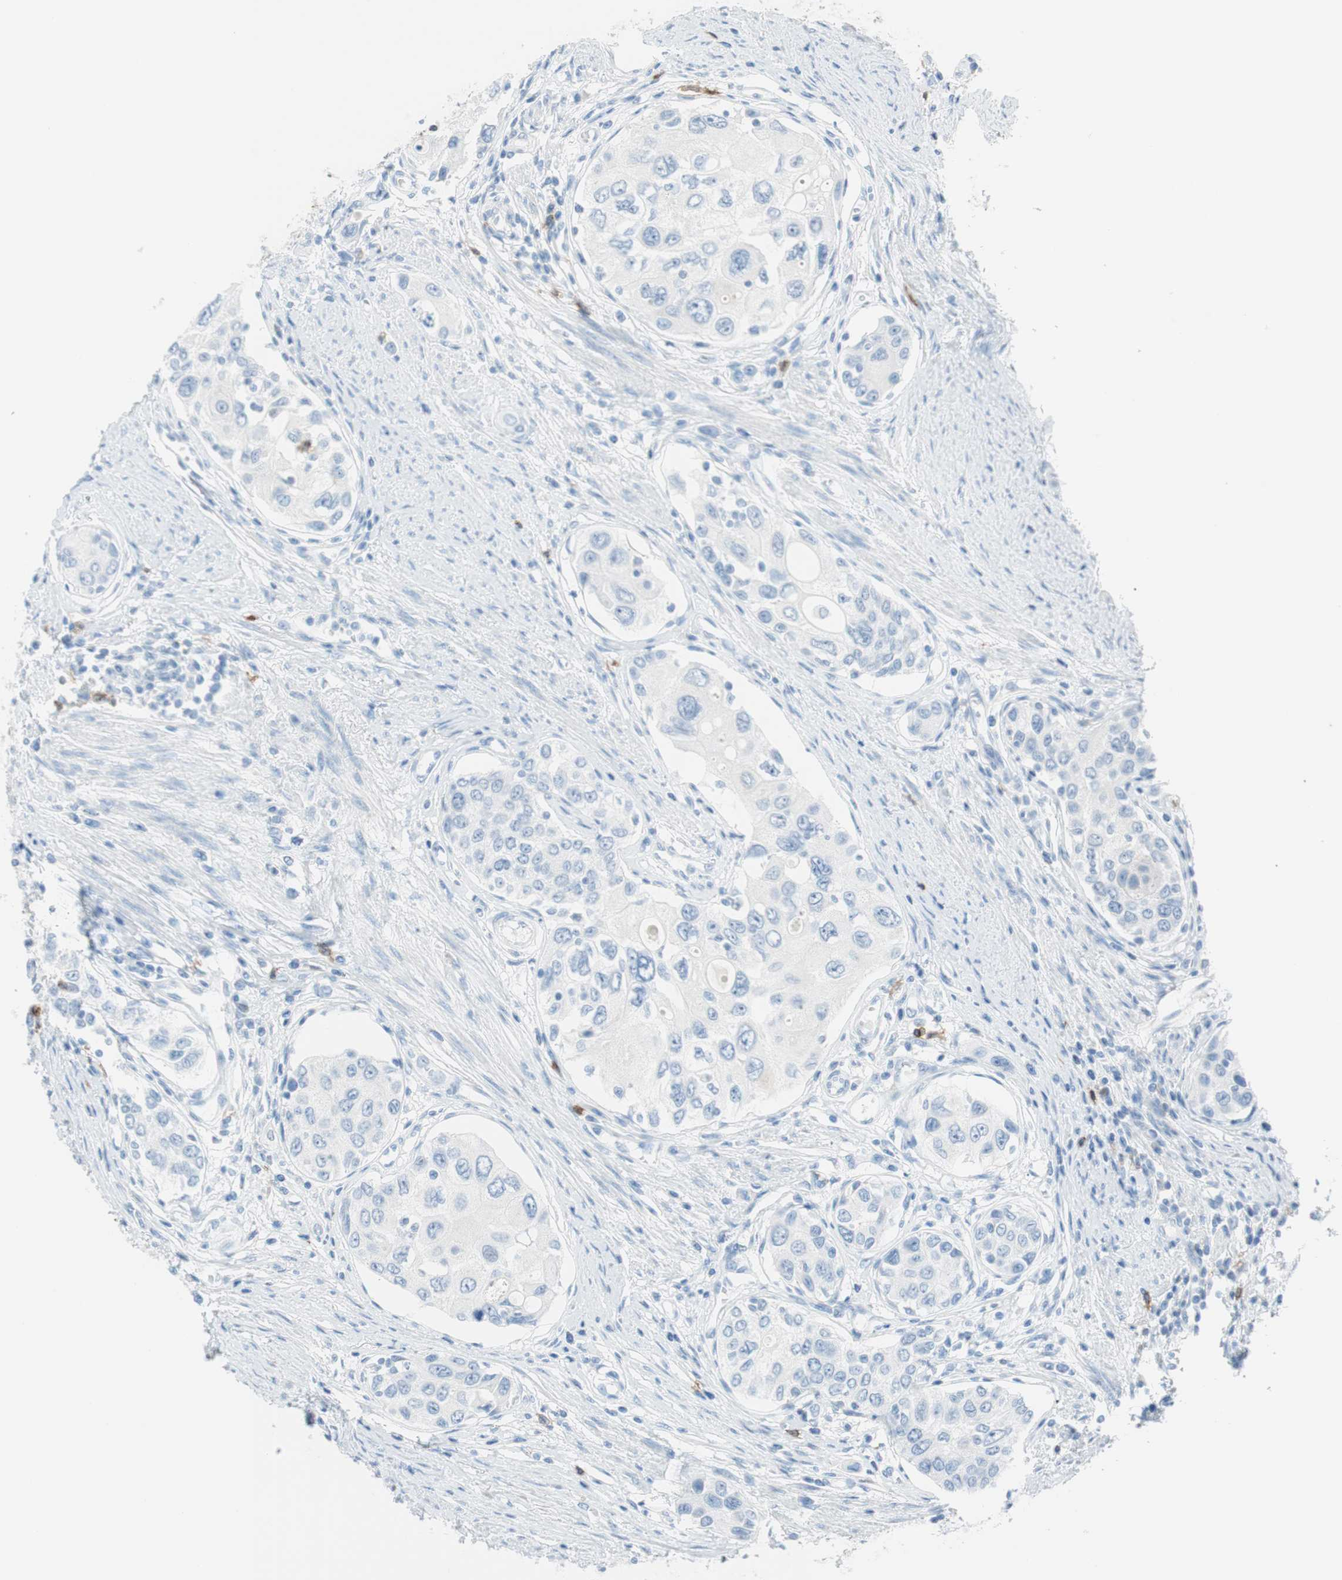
{"staining": {"intensity": "negative", "quantity": "none", "location": "none"}, "tissue": "urothelial cancer", "cell_type": "Tumor cells", "image_type": "cancer", "snomed": [{"axis": "morphology", "description": "Urothelial carcinoma, High grade"}, {"axis": "topography", "description": "Urinary bladder"}], "caption": "Urothelial cancer was stained to show a protein in brown. There is no significant staining in tumor cells.", "gene": "TNFRSF13C", "patient": {"sex": "female", "age": 56}}